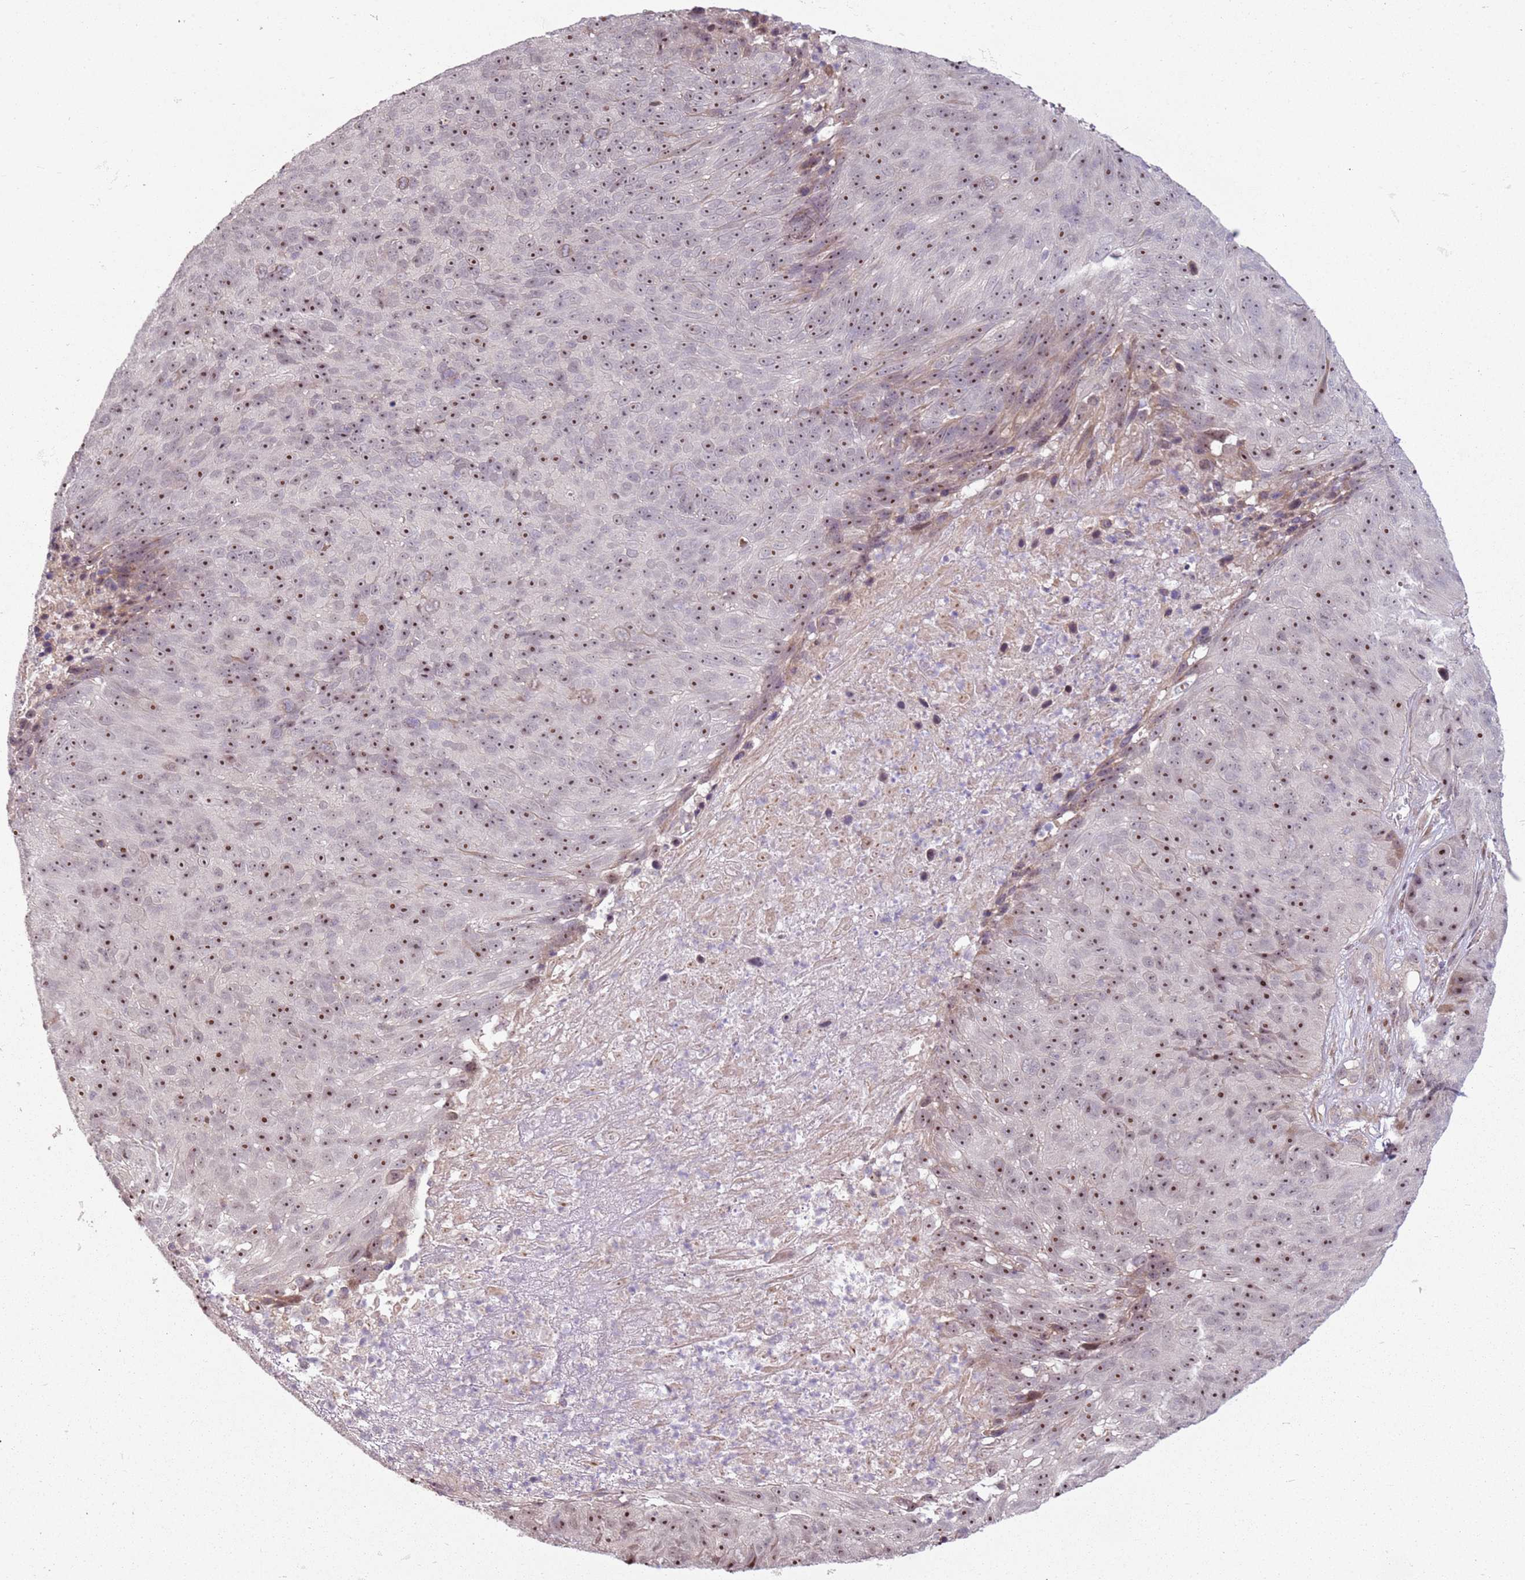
{"staining": {"intensity": "moderate", "quantity": ">75%", "location": "nuclear"}, "tissue": "skin cancer", "cell_type": "Tumor cells", "image_type": "cancer", "snomed": [{"axis": "morphology", "description": "Squamous cell carcinoma, NOS"}, {"axis": "topography", "description": "Skin"}], "caption": "Skin cancer stained with a brown dye reveals moderate nuclear positive positivity in approximately >75% of tumor cells.", "gene": "CHURC1", "patient": {"sex": "female", "age": 87}}